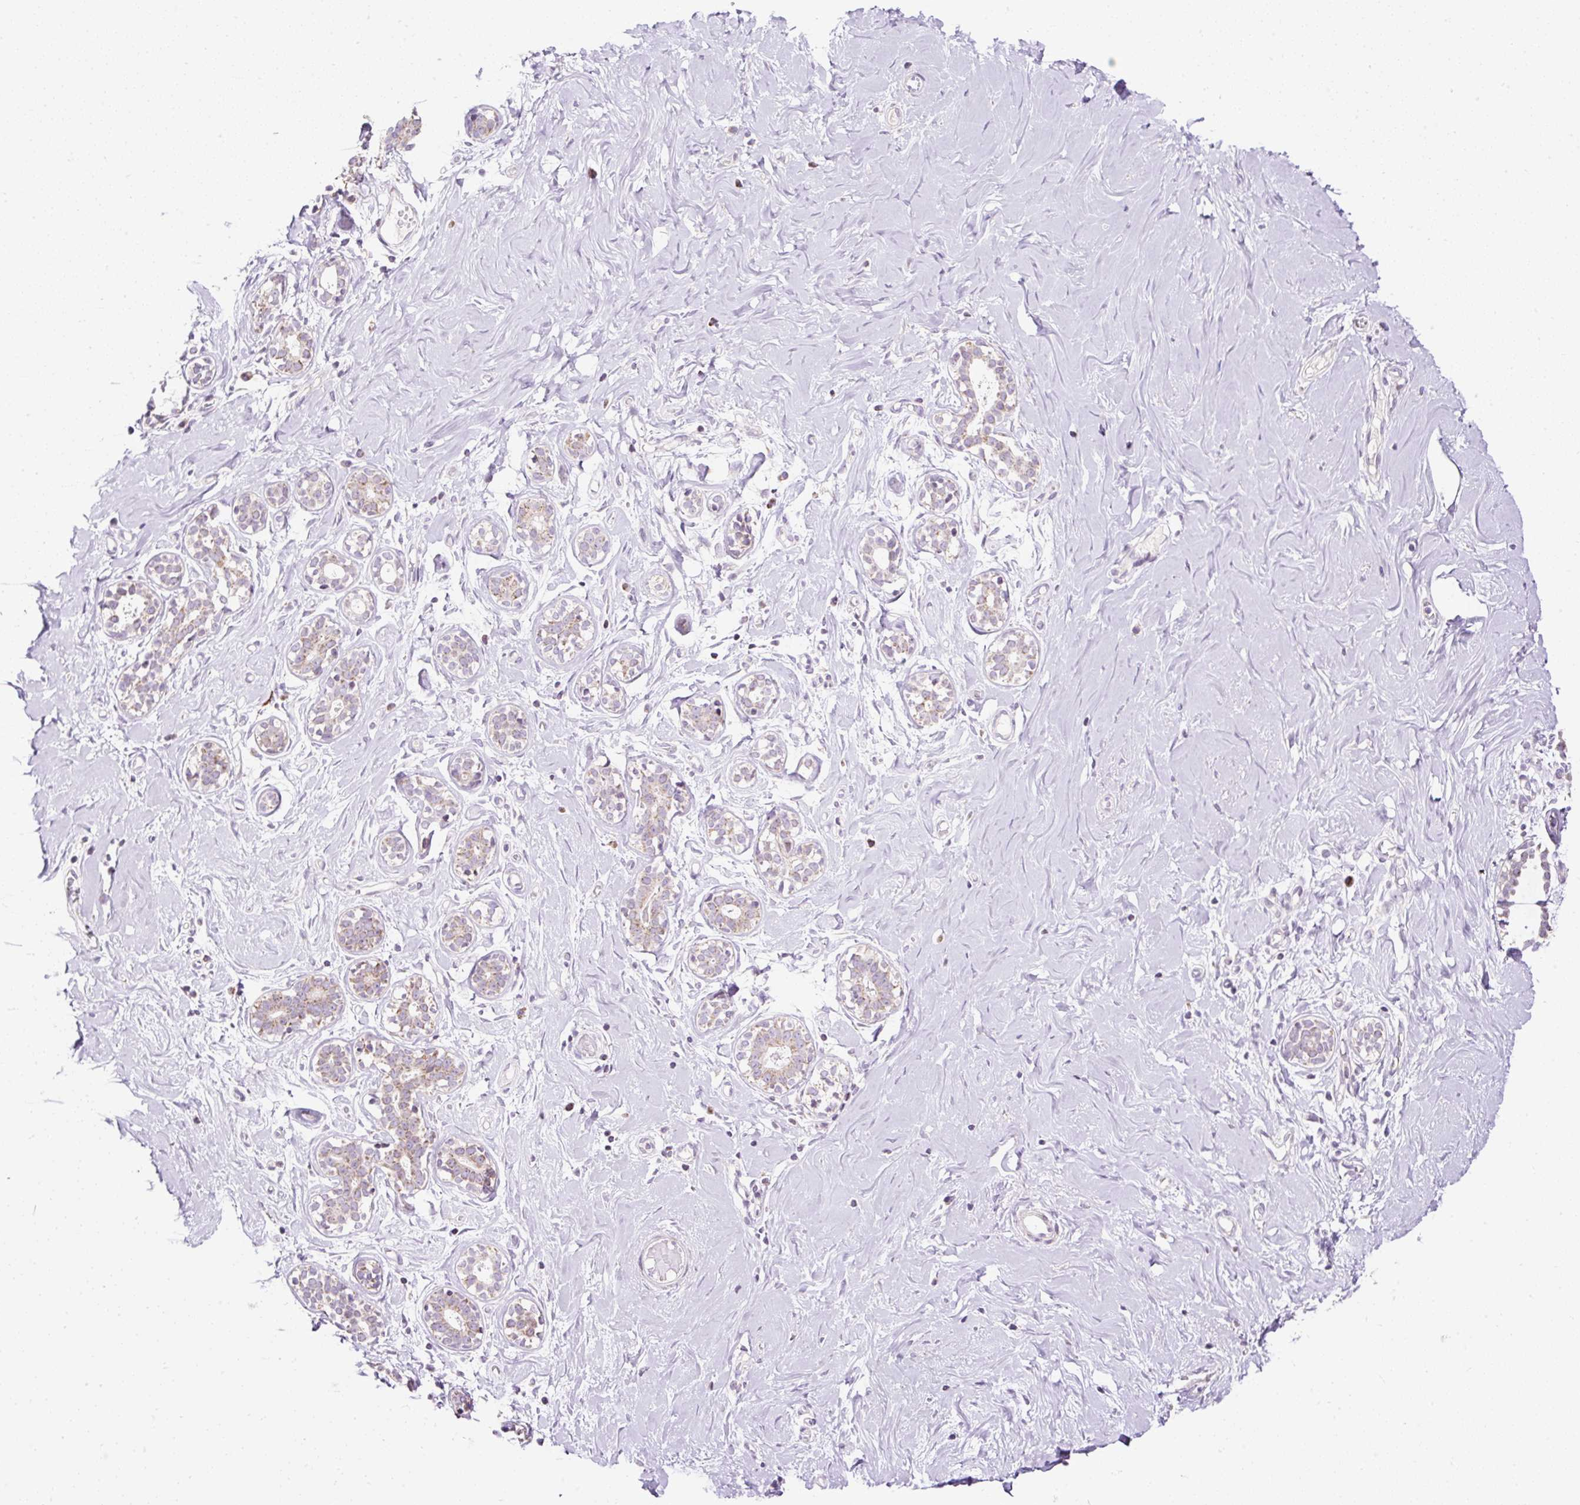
{"staining": {"intensity": "negative", "quantity": "none", "location": "none"}, "tissue": "breast", "cell_type": "Adipocytes", "image_type": "normal", "snomed": [{"axis": "morphology", "description": "Normal tissue, NOS"}, {"axis": "topography", "description": "Breast"}], "caption": "This is an immunohistochemistry photomicrograph of unremarkable human breast. There is no expression in adipocytes.", "gene": "FMC1", "patient": {"sex": "female", "age": 27}}